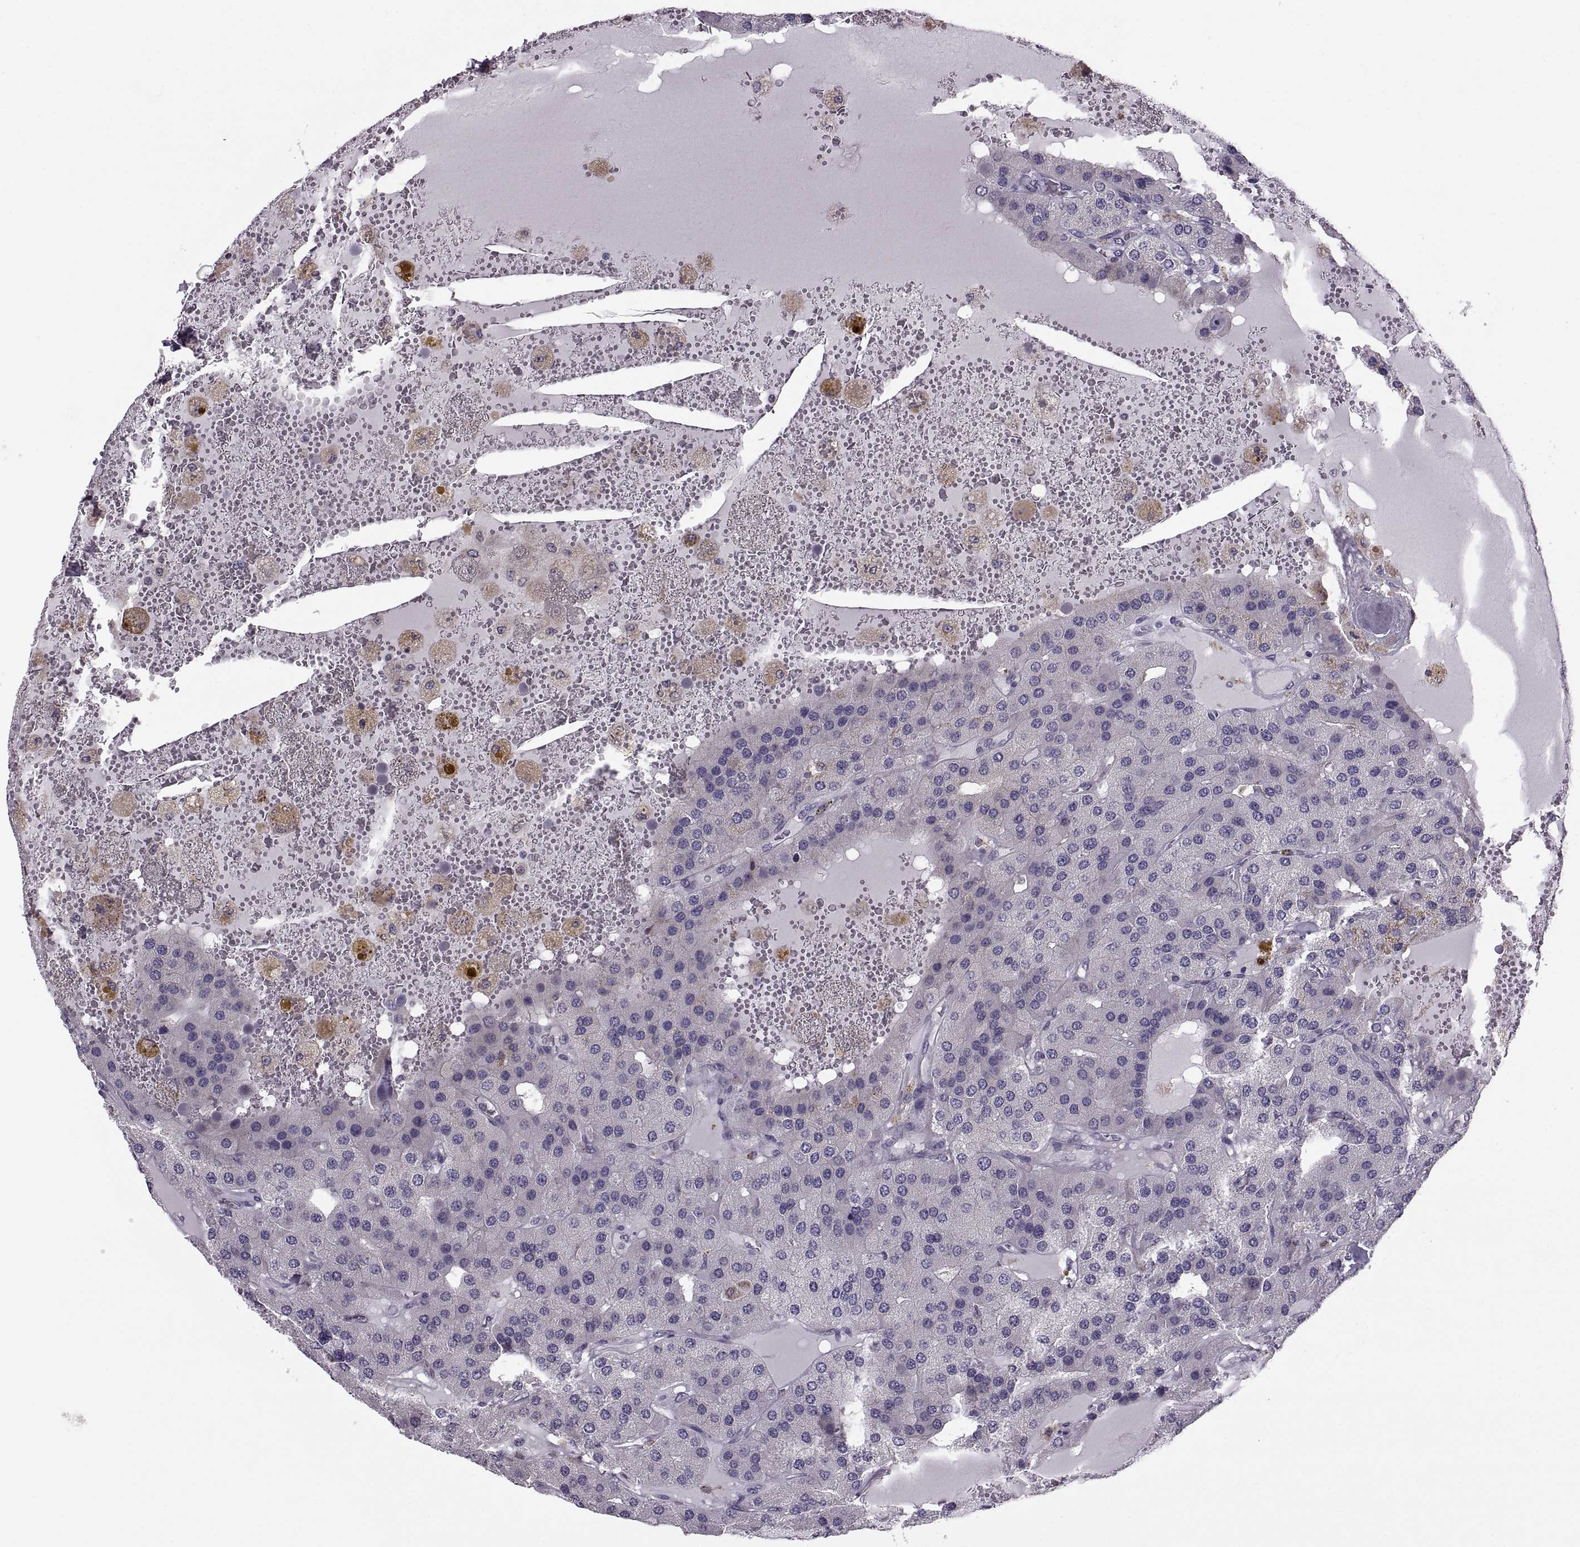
{"staining": {"intensity": "negative", "quantity": "none", "location": "none"}, "tissue": "parathyroid gland", "cell_type": "Glandular cells", "image_type": "normal", "snomed": [{"axis": "morphology", "description": "Normal tissue, NOS"}, {"axis": "morphology", "description": "Adenoma, NOS"}, {"axis": "topography", "description": "Parathyroid gland"}], "caption": "IHC histopathology image of normal parathyroid gland: parathyroid gland stained with DAB displays no significant protein expression in glandular cells. (Immunohistochemistry, brightfield microscopy, high magnification).", "gene": "LETM2", "patient": {"sex": "female", "age": 86}}